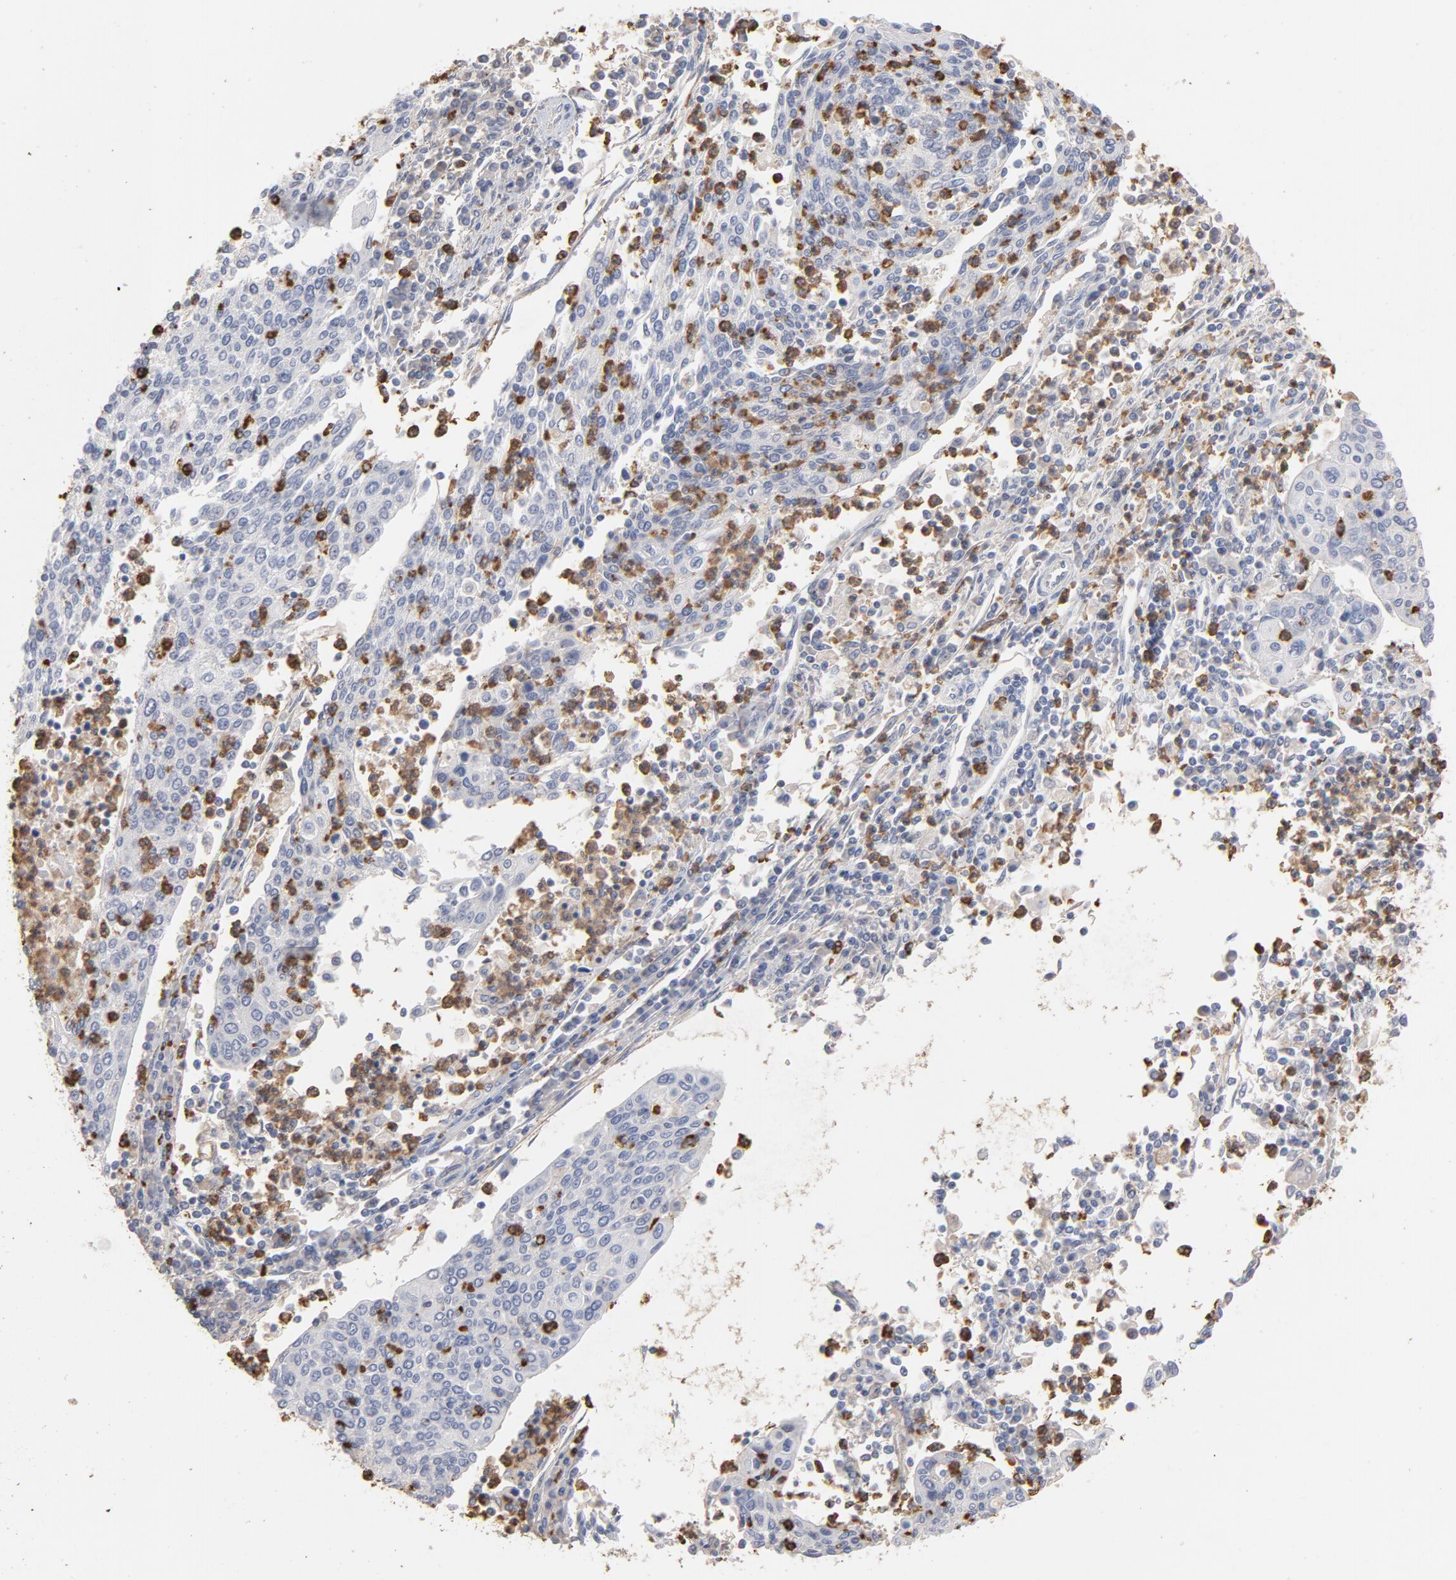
{"staining": {"intensity": "negative", "quantity": "none", "location": "none"}, "tissue": "cervical cancer", "cell_type": "Tumor cells", "image_type": "cancer", "snomed": [{"axis": "morphology", "description": "Squamous cell carcinoma, NOS"}, {"axis": "topography", "description": "Cervix"}], "caption": "This photomicrograph is of cervical squamous cell carcinoma stained with IHC to label a protein in brown with the nuclei are counter-stained blue. There is no positivity in tumor cells.", "gene": "PNMA1", "patient": {"sex": "female", "age": 40}}